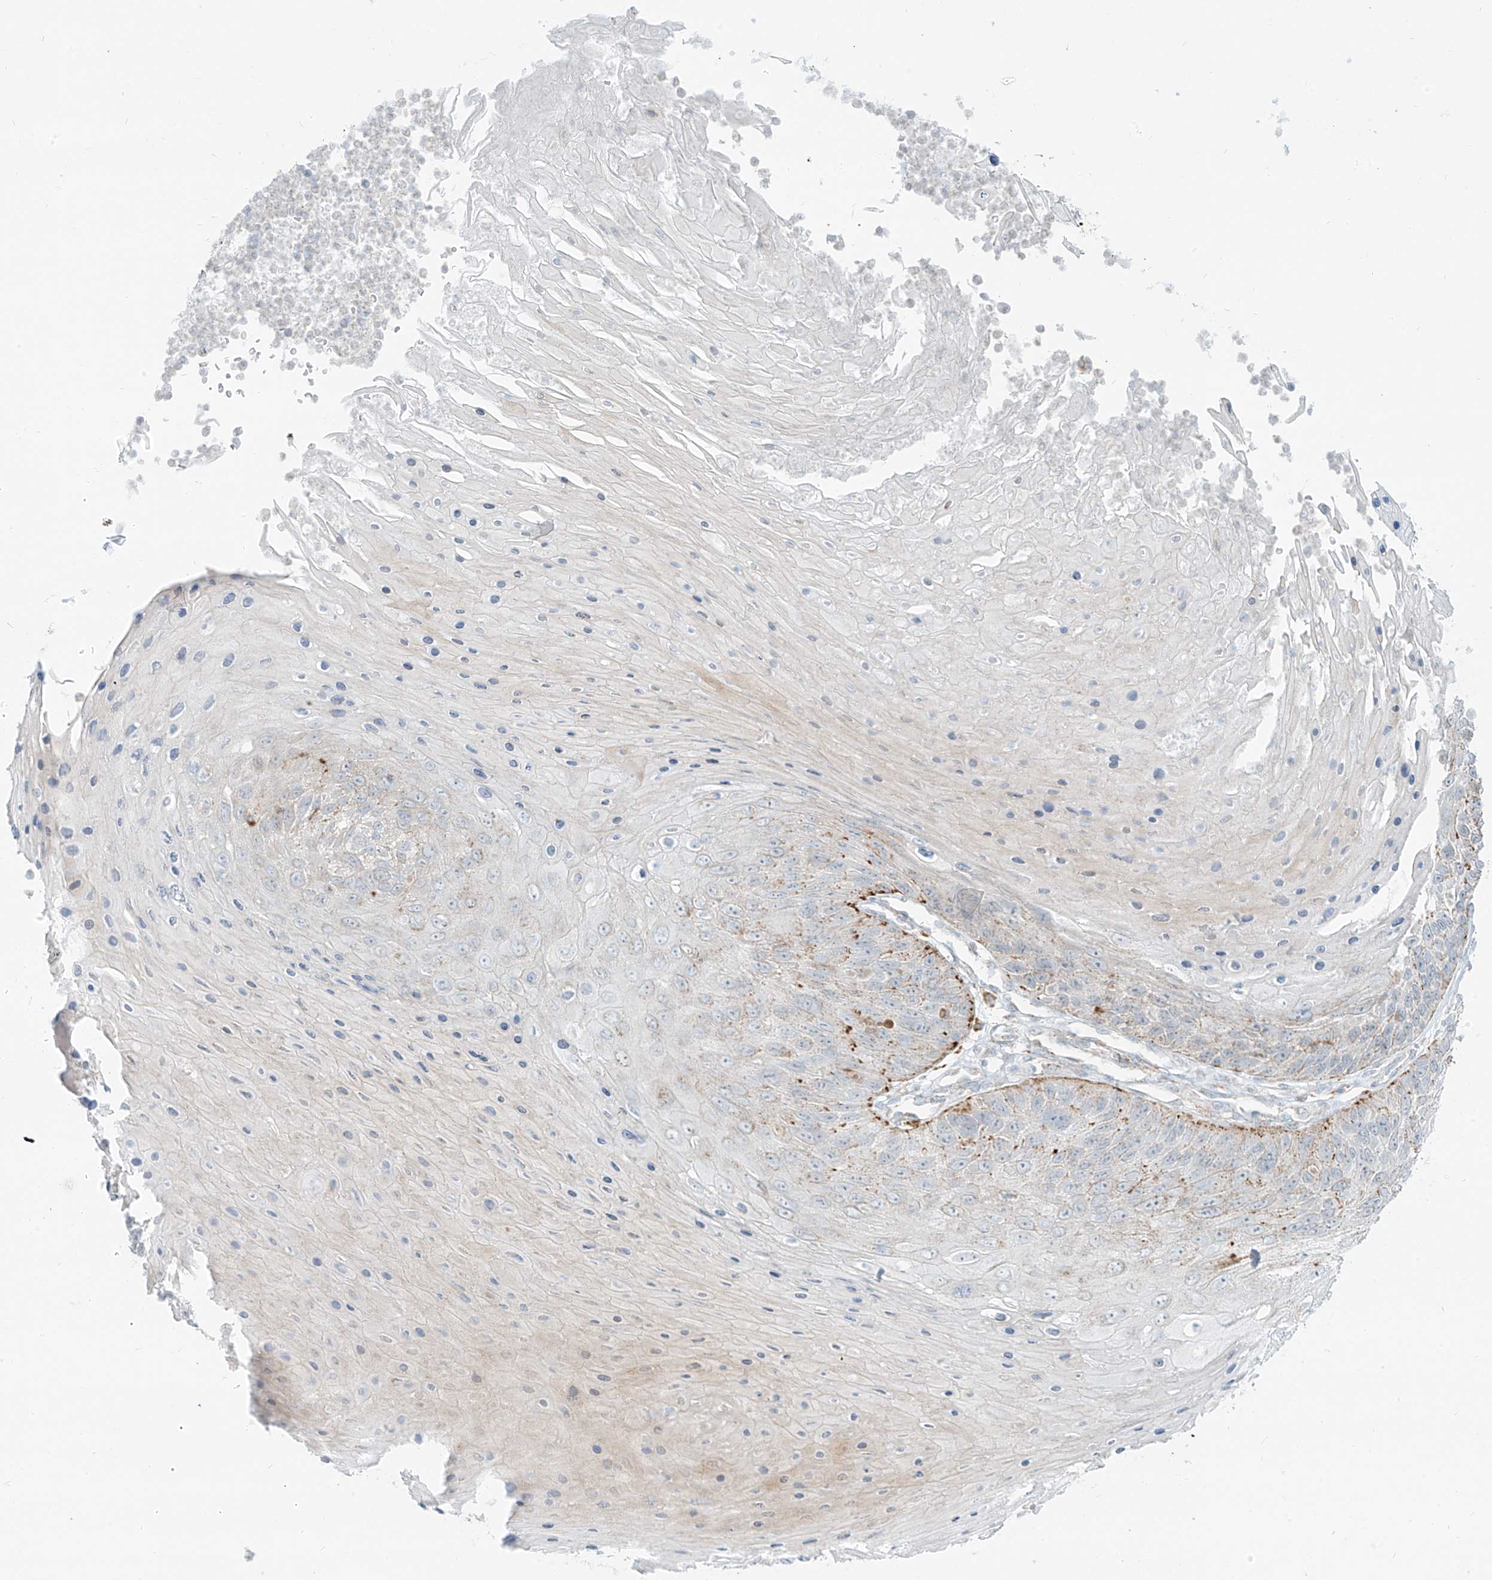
{"staining": {"intensity": "moderate", "quantity": "25%-75%", "location": "cytoplasmic/membranous"}, "tissue": "skin cancer", "cell_type": "Tumor cells", "image_type": "cancer", "snomed": [{"axis": "morphology", "description": "Squamous cell carcinoma, NOS"}, {"axis": "topography", "description": "Skin"}], "caption": "DAB immunohistochemical staining of skin squamous cell carcinoma displays moderate cytoplasmic/membranous protein staining in approximately 25%-75% of tumor cells.", "gene": "SLC35F6", "patient": {"sex": "female", "age": 88}}